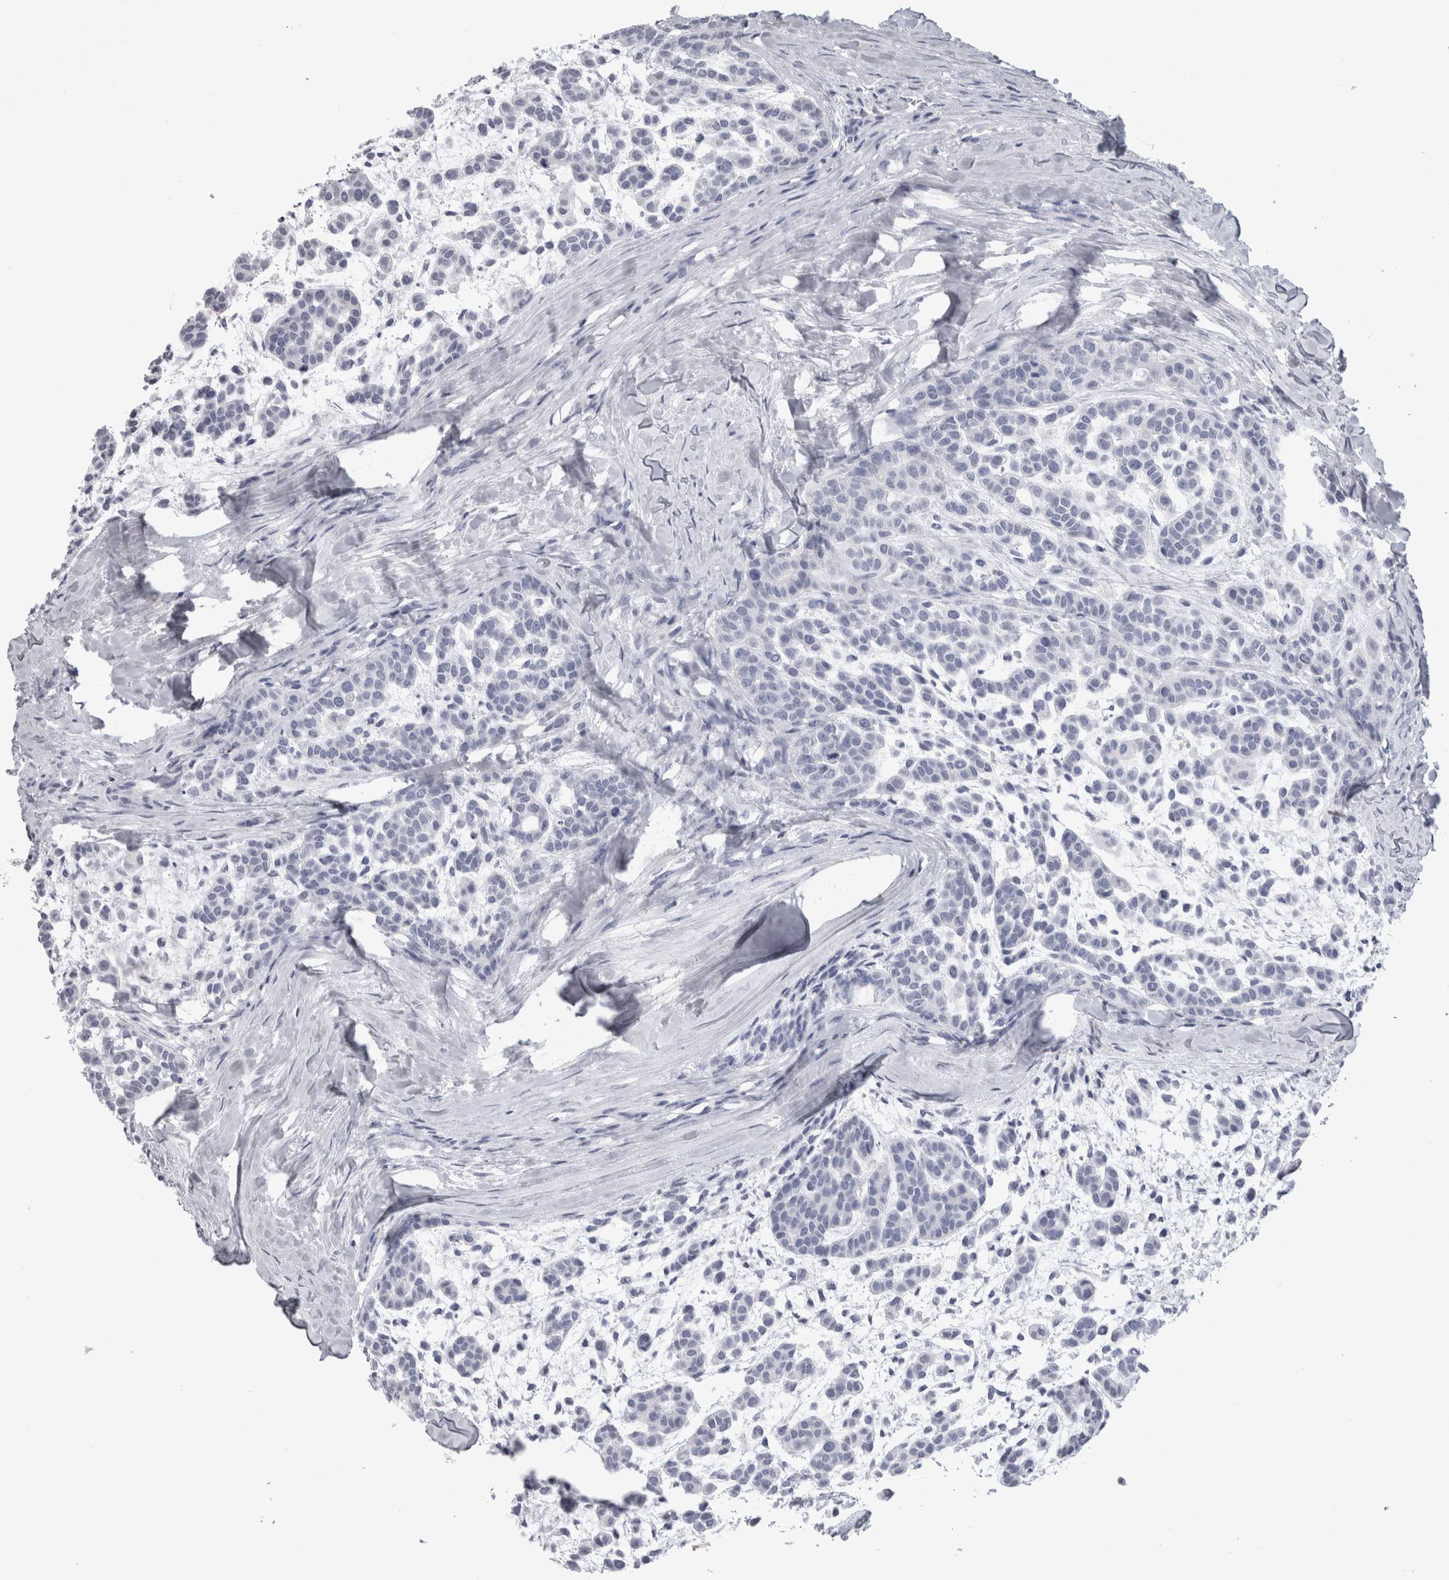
{"staining": {"intensity": "negative", "quantity": "none", "location": "none"}, "tissue": "head and neck cancer", "cell_type": "Tumor cells", "image_type": "cancer", "snomed": [{"axis": "morphology", "description": "Adenocarcinoma, NOS"}, {"axis": "morphology", "description": "Adenoma, NOS"}, {"axis": "topography", "description": "Head-Neck"}], "caption": "This photomicrograph is of head and neck adenoma stained with IHC to label a protein in brown with the nuclei are counter-stained blue. There is no expression in tumor cells.", "gene": "ADAM2", "patient": {"sex": "female", "age": 55}}